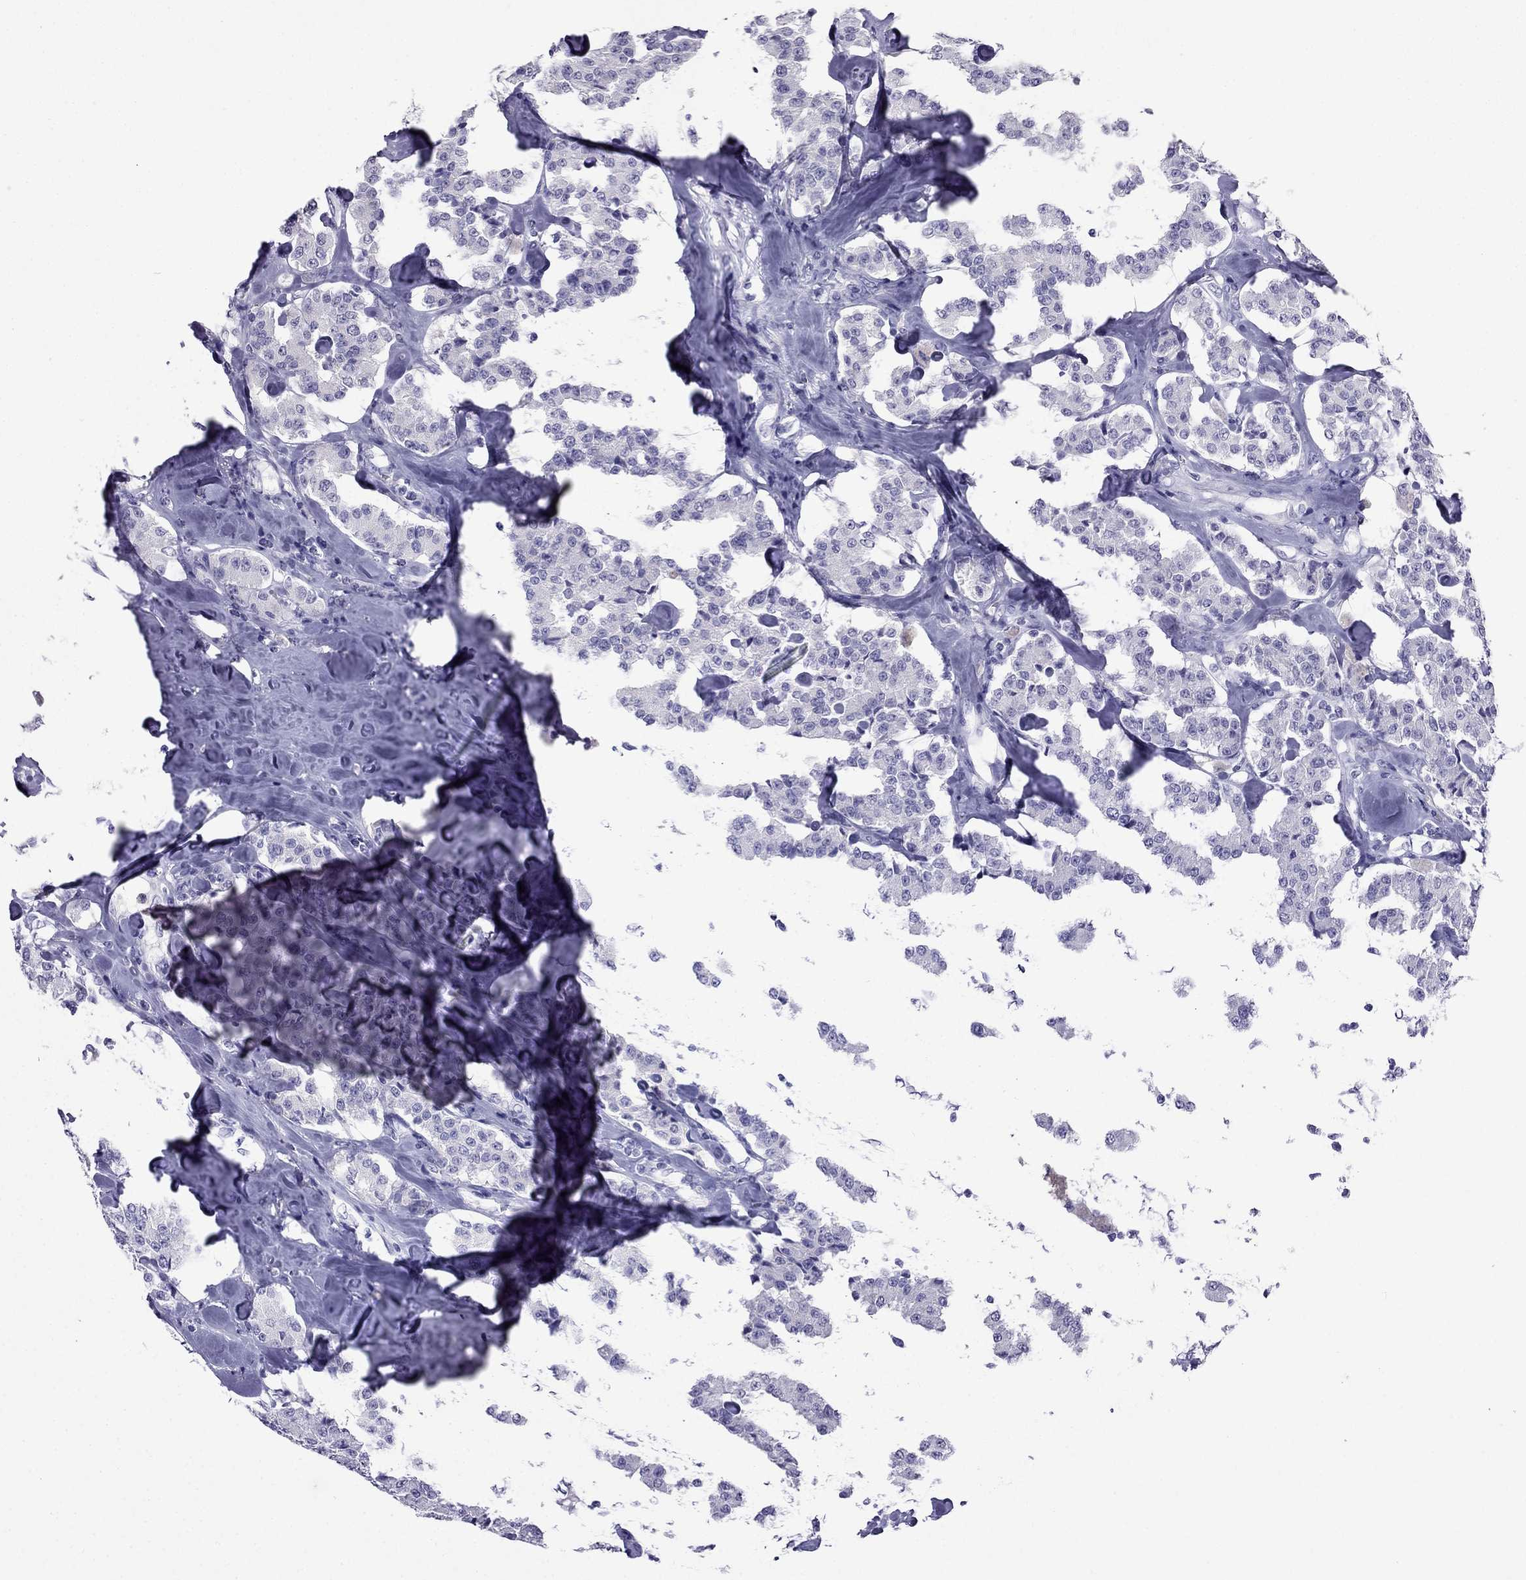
{"staining": {"intensity": "negative", "quantity": "none", "location": "none"}, "tissue": "carcinoid", "cell_type": "Tumor cells", "image_type": "cancer", "snomed": [{"axis": "morphology", "description": "Carcinoid, malignant, NOS"}, {"axis": "topography", "description": "Pancreas"}], "caption": "Immunohistochemical staining of human carcinoid (malignant) shows no significant positivity in tumor cells.", "gene": "CDHR4", "patient": {"sex": "male", "age": 41}}